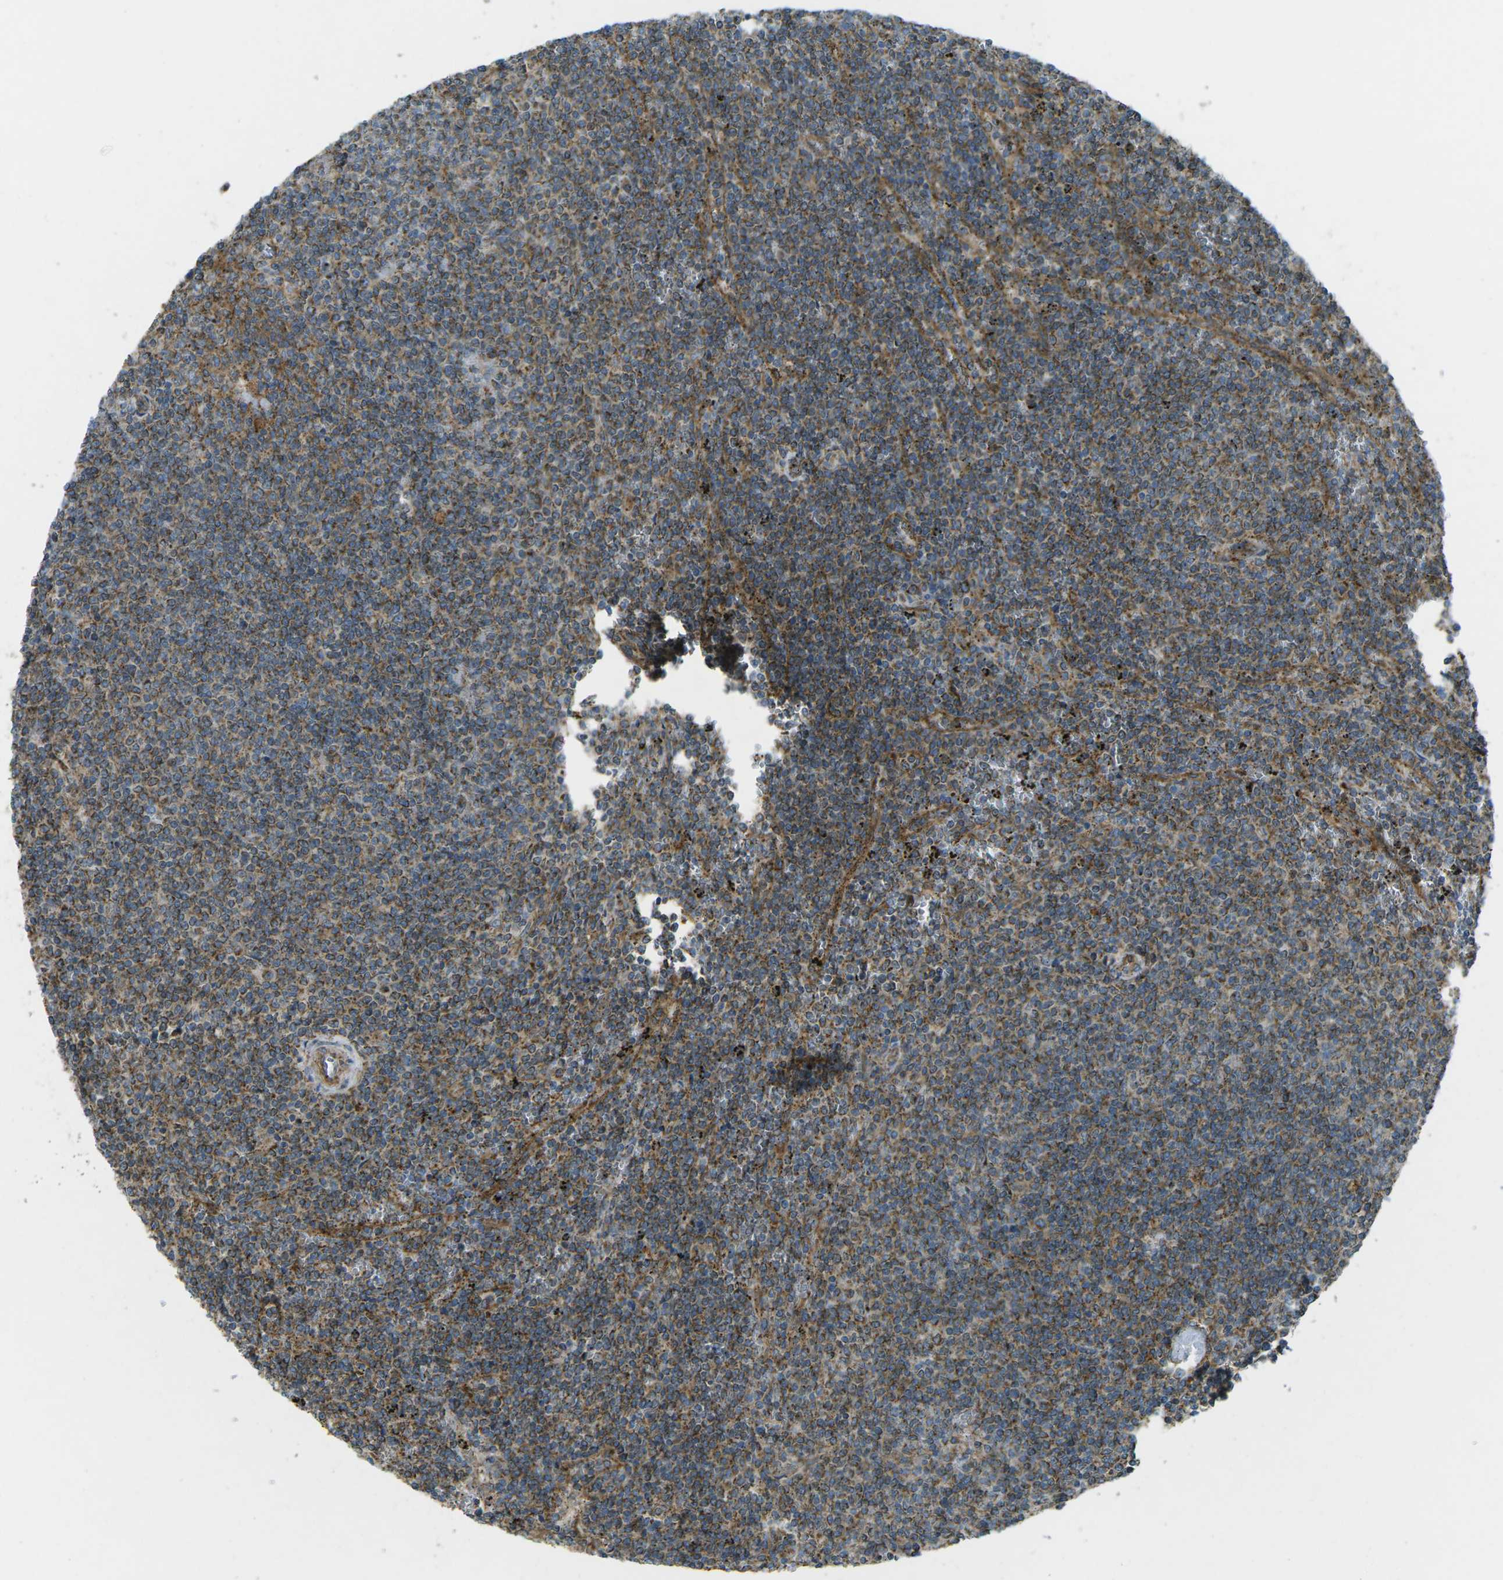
{"staining": {"intensity": "moderate", "quantity": ">75%", "location": "cytoplasmic/membranous"}, "tissue": "lymphoma", "cell_type": "Tumor cells", "image_type": "cancer", "snomed": [{"axis": "morphology", "description": "Malignant lymphoma, non-Hodgkin's type, Low grade"}, {"axis": "topography", "description": "Spleen"}], "caption": "Human lymphoma stained with a protein marker demonstrates moderate staining in tumor cells.", "gene": "CHMP3", "patient": {"sex": "female", "age": 50}}